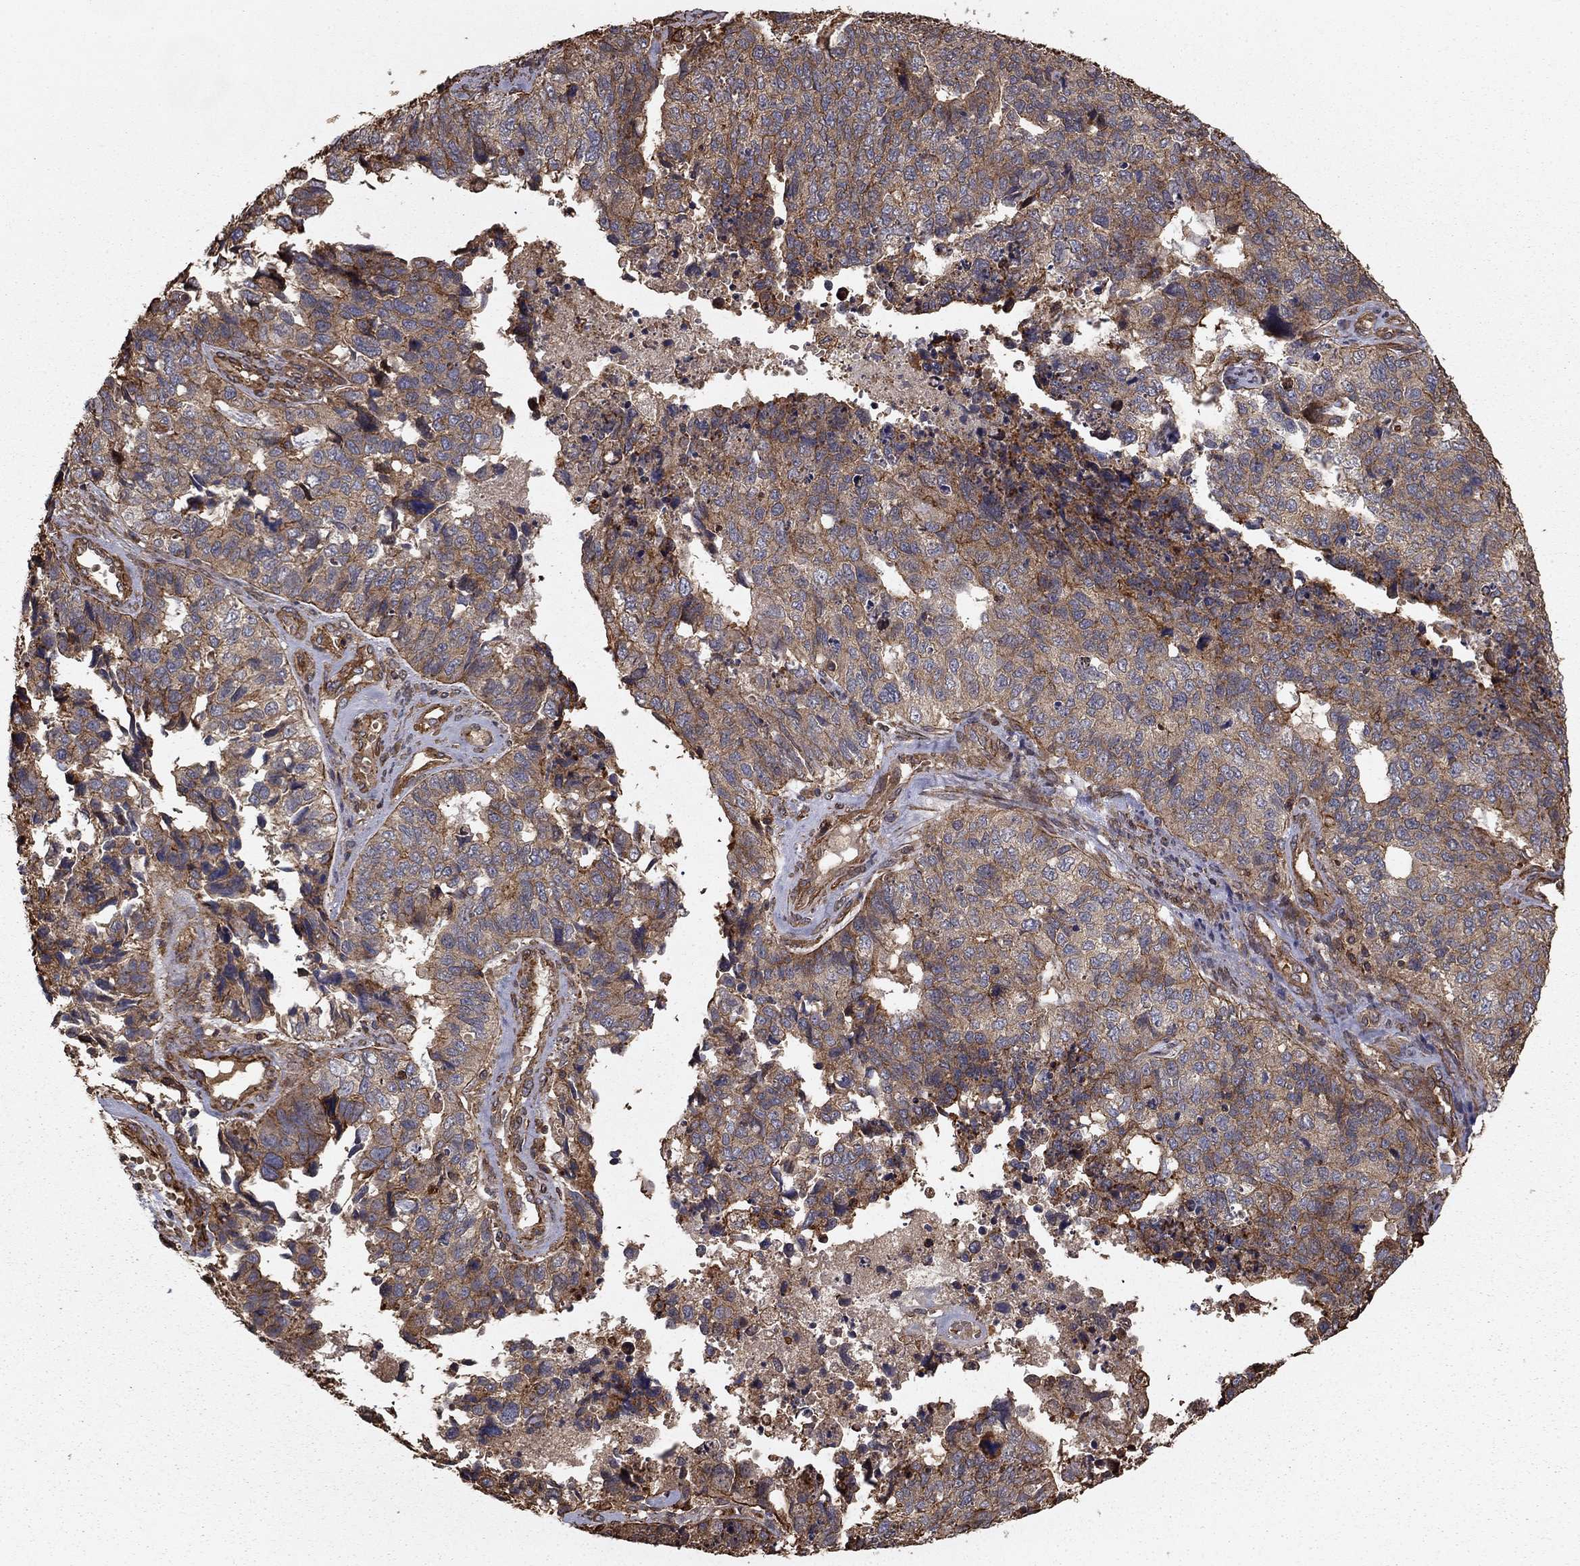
{"staining": {"intensity": "moderate", "quantity": "25%-75%", "location": "cytoplasmic/membranous"}, "tissue": "cervical cancer", "cell_type": "Tumor cells", "image_type": "cancer", "snomed": [{"axis": "morphology", "description": "Squamous cell carcinoma, NOS"}, {"axis": "topography", "description": "Cervix"}], "caption": "A medium amount of moderate cytoplasmic/membranous expression is identified in about 25%-75% of tumor cells in cervical squamous cell carcinoma tissue. Immunohistochemistry (ihc) stains the protein in brown and the nuclei are stained blue.", "gene": "HABP4", "patient": {"sex": "female", "age": 63}}